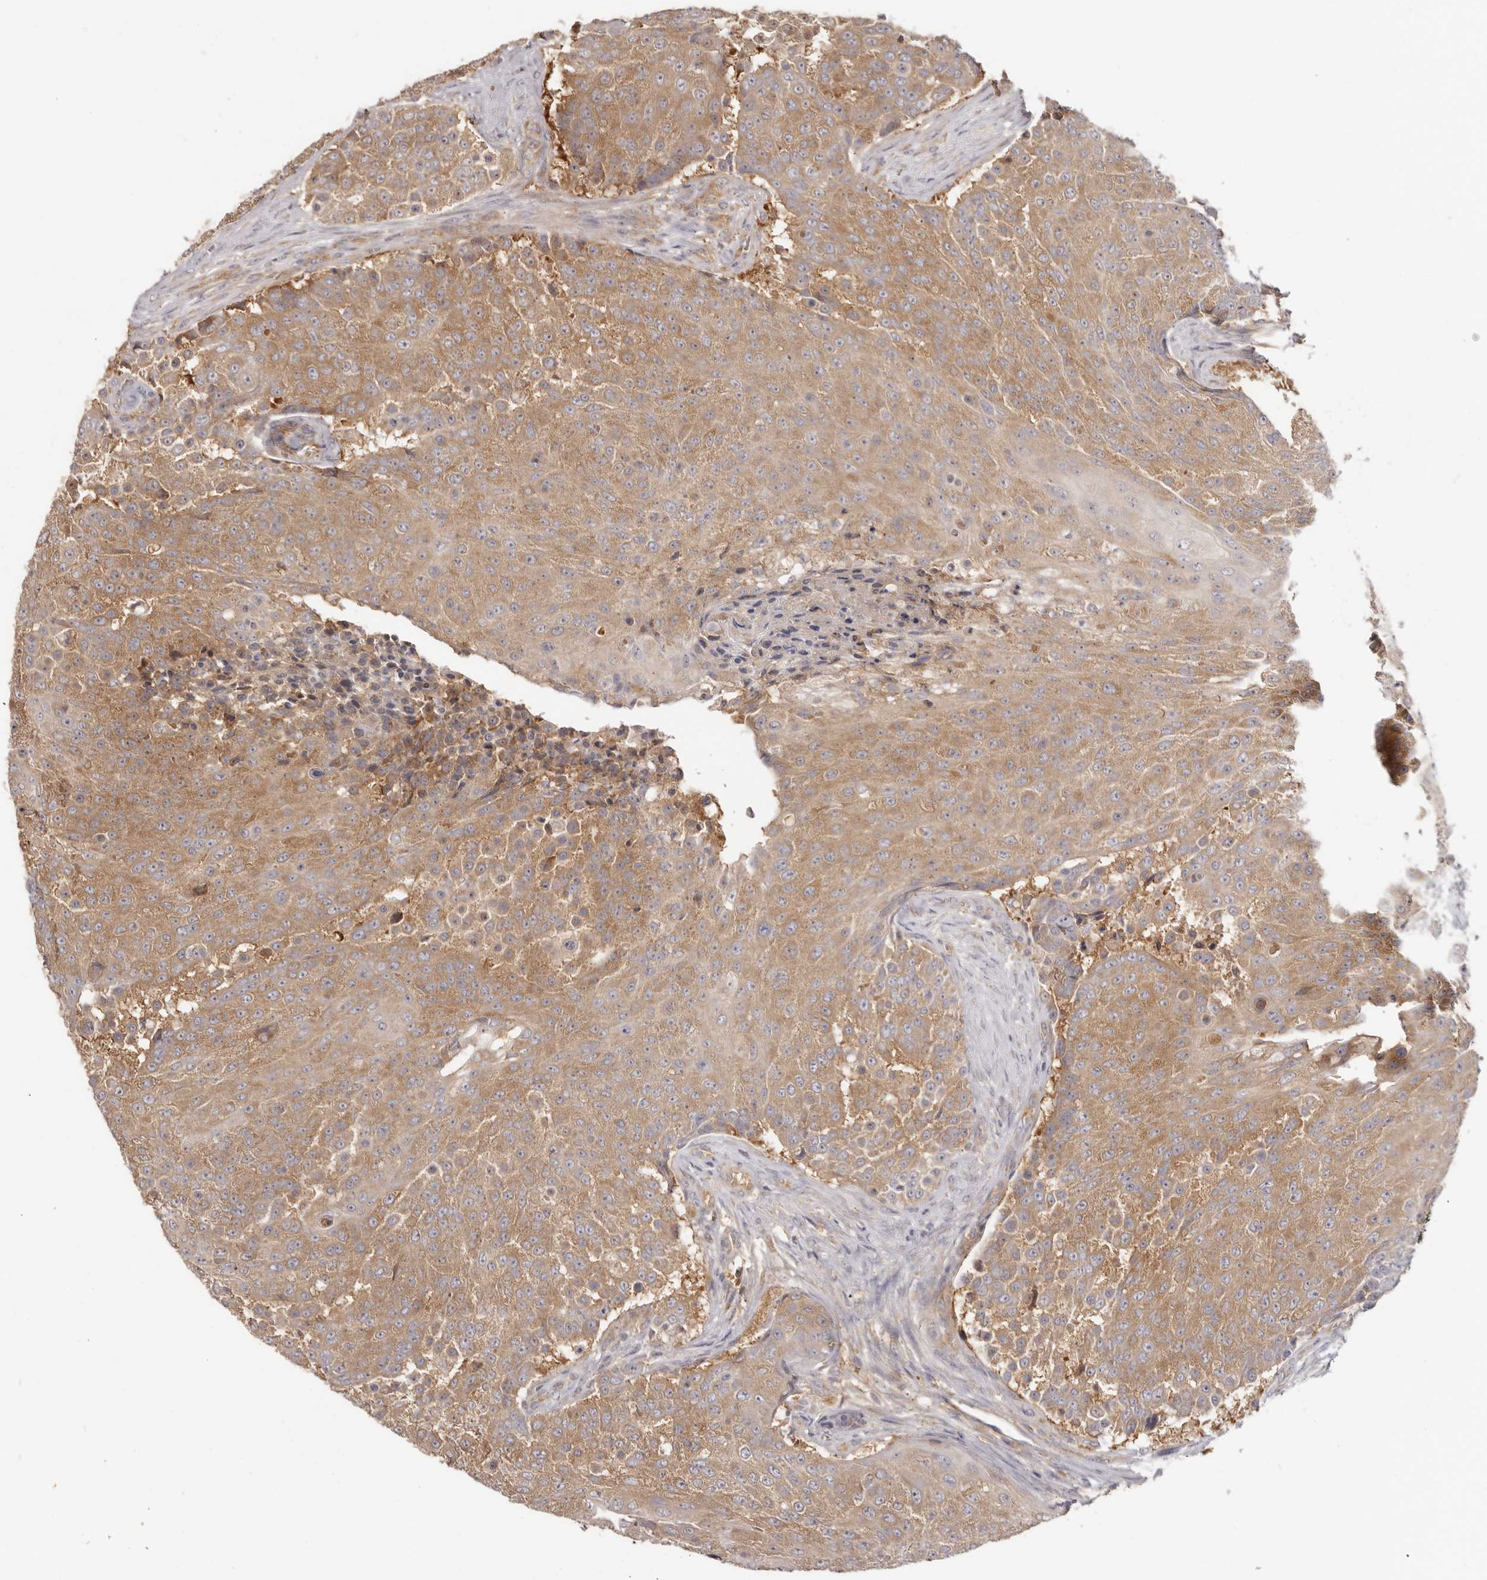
{"staining": {"intensity": "moderate", "quantity": ">75%", "location": "cytoplasmic/membranous"}, "tissue": "urothelial cancer", "cell_type": "Tumor cells", "image_type": "cancer", "snomed": [{"axis": "morphology", "description": "Urothelial carcinoma, High grade"}, {"axis": "topography", "description": "Urinary bladder"}], "caption": "An image of human high-grade urothelial carcinoma stained for a protein demonstrates moderate cytoplasmic/membranous brown staining in tumor cells.", "gene": "EEF1E1", "patient": {"sex": "female", "age": 63}}